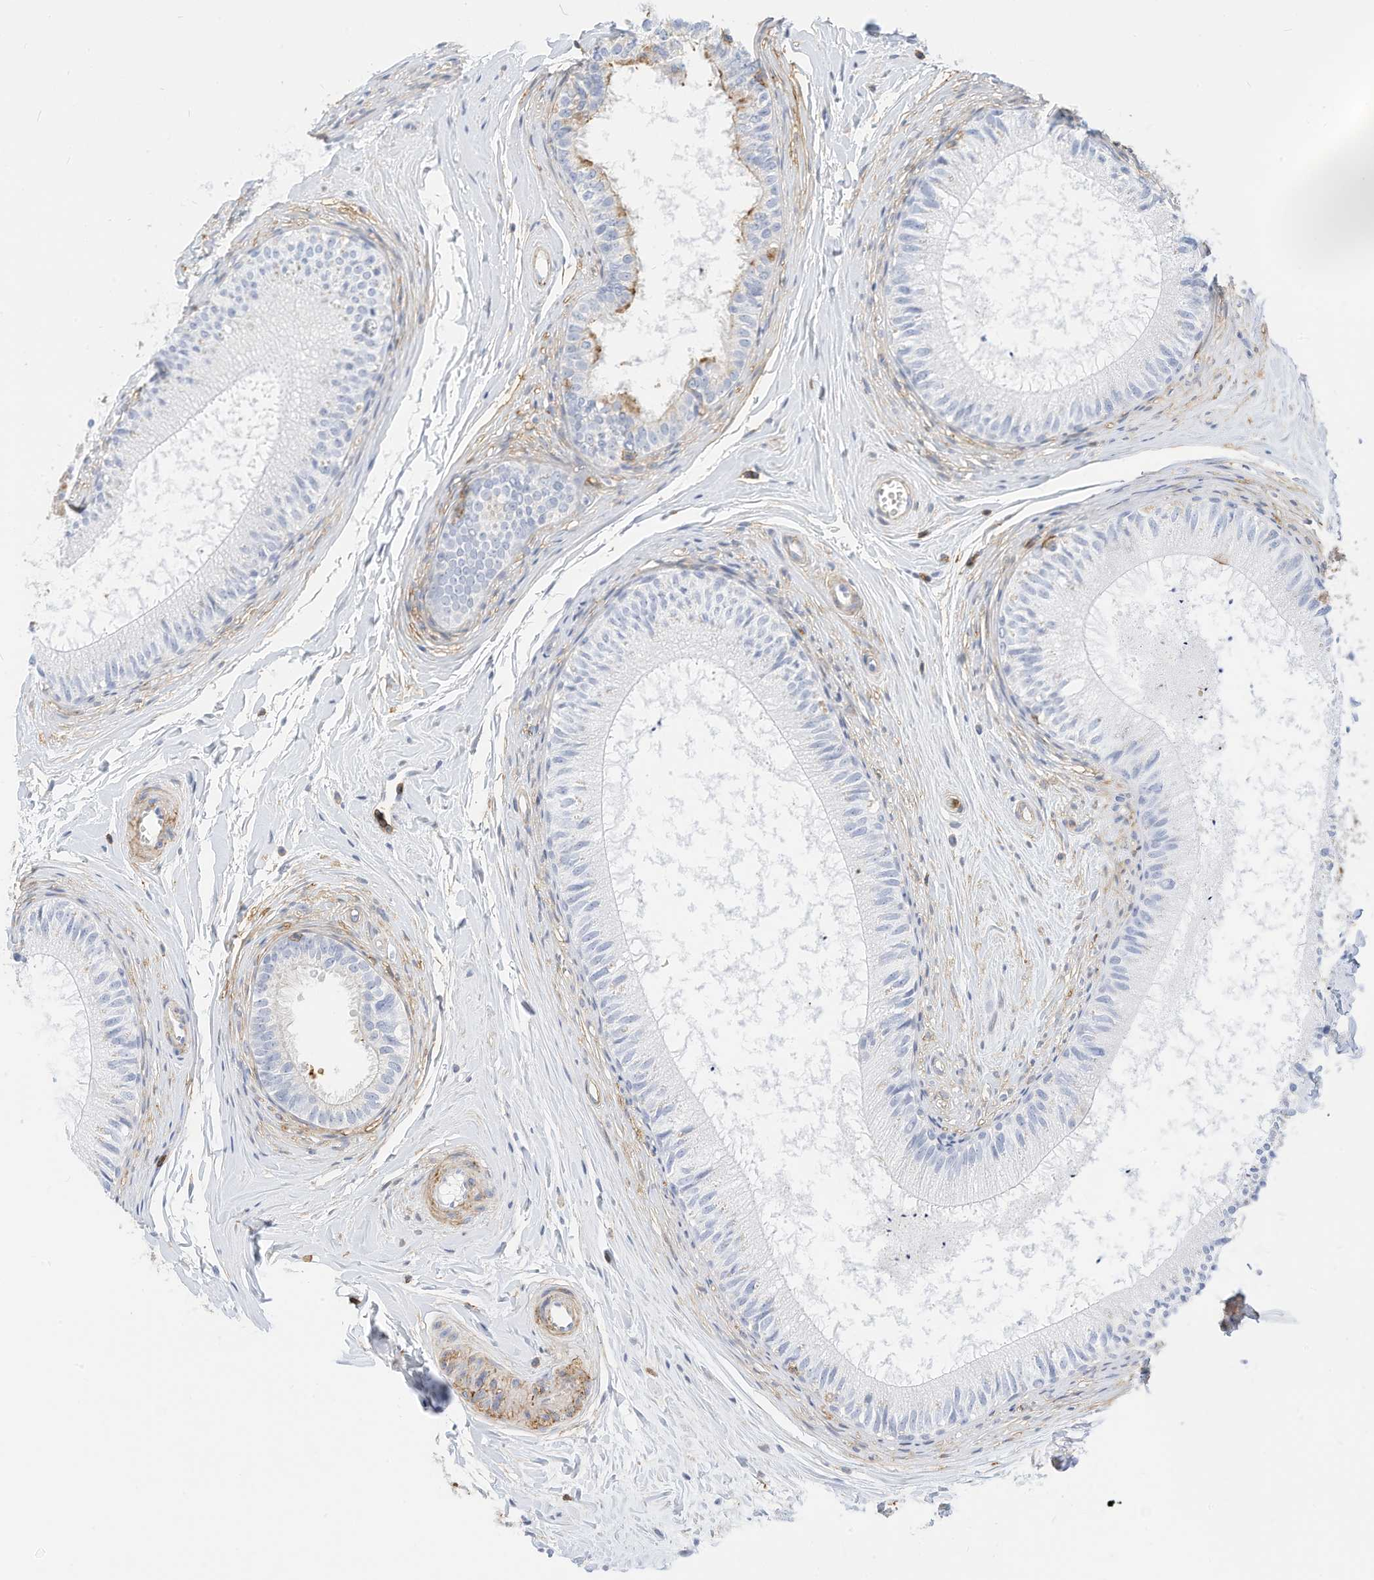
{"staining": {"intensity": "weak", "quantity": "<25%", "location": "cytoplasmic/membranous"}, "tissue": "epididymis", "cell_type": "Glandular cells", "image_type": "normal", "snomed": [{"axis": "morphology", "description": "Normal tissue, NOS"}, {"axis": "topography", "description": "Epididymis"}], "caption": "Immunohistochemical staining of benign epididymis shows no significant staining in glandular cells. Nuclei are stained in blue.", "gene": "TXNDC9", "patient": {"sex": "male", "age": 34}}